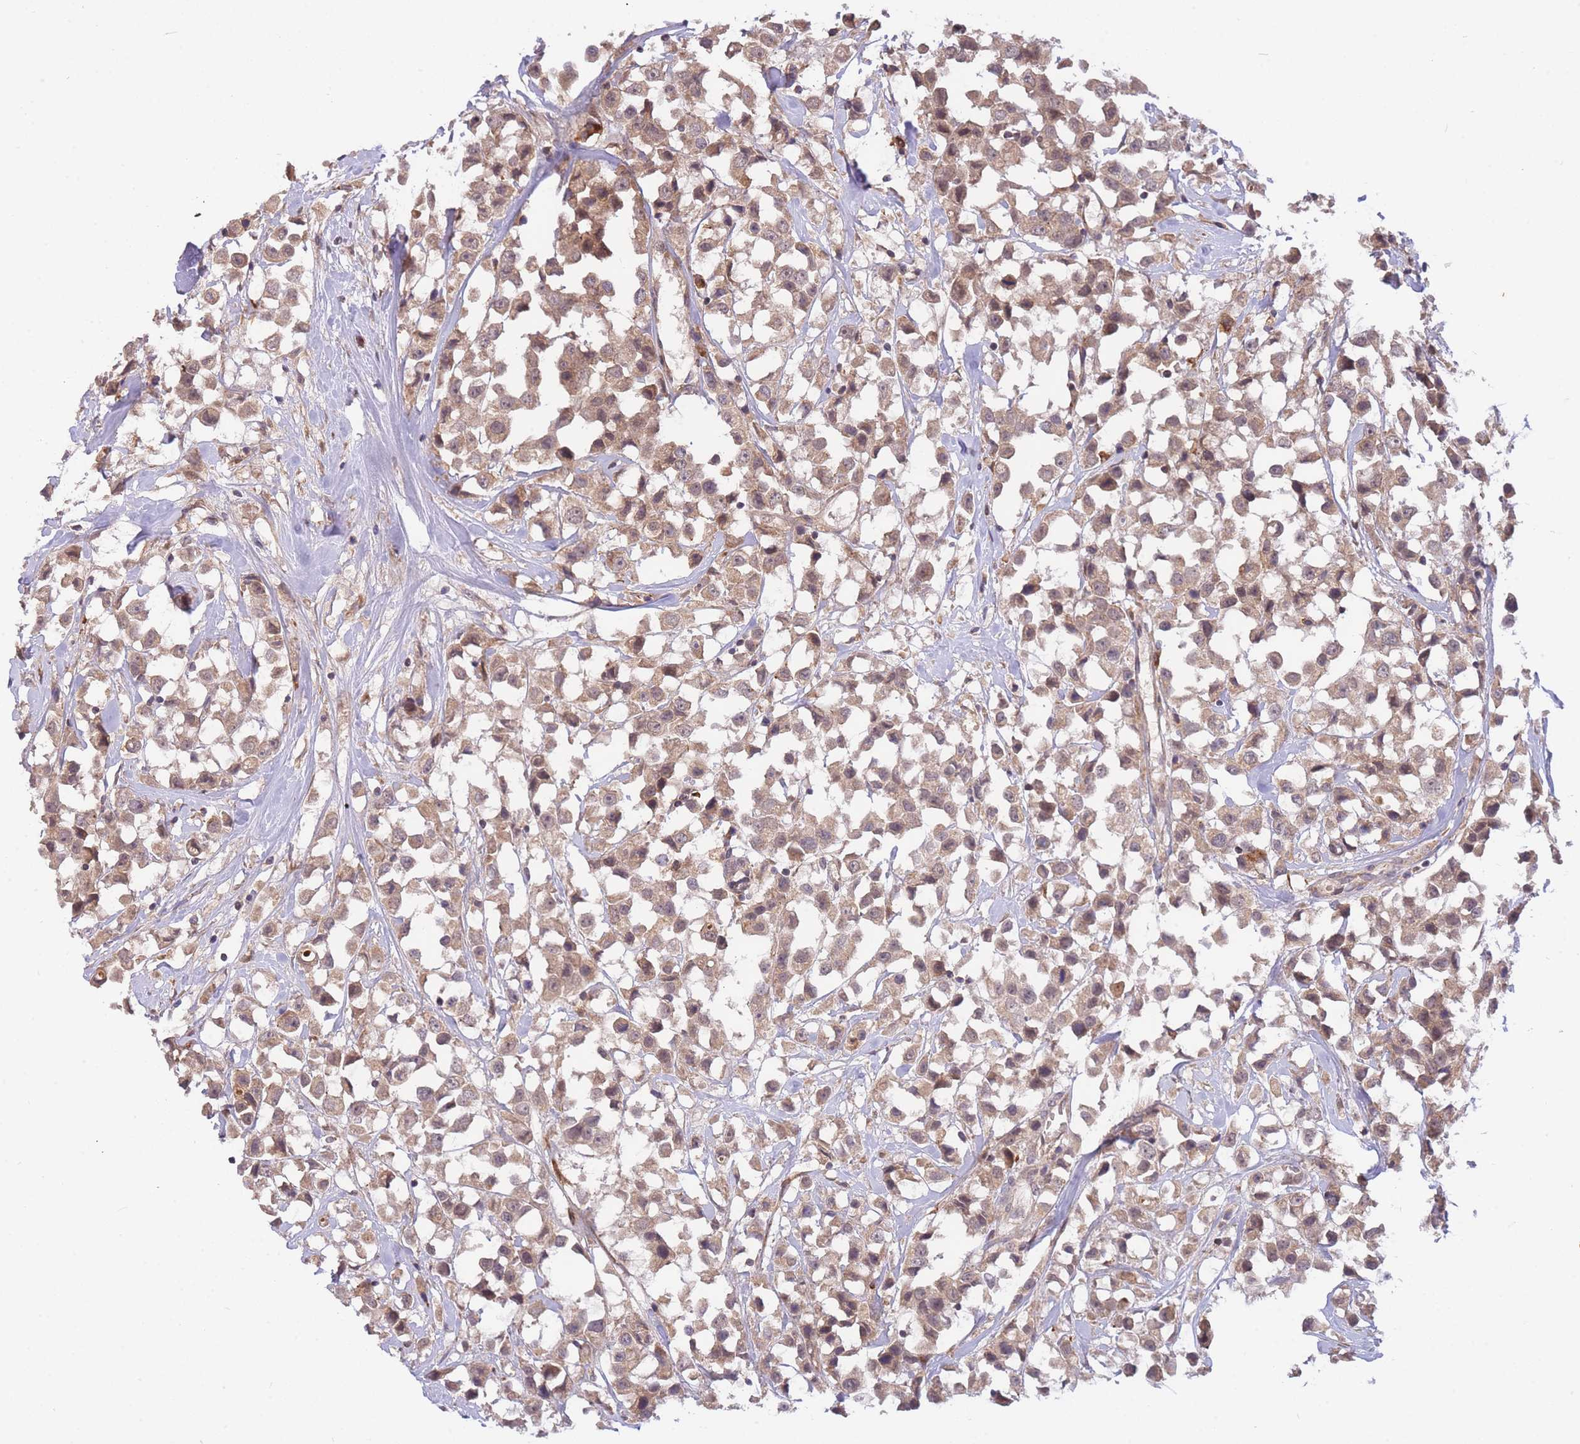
{"staining": {"intensity": "moderate", "quantity": ">75%", "location": "cytoplasmic/membranous"}, "tissue": "breast cancer", "cell_type": "Tumor cells", "image_type": "cancer", "snomed": [{"axis": "morphology", "description": "Duct carcinoma"}, {"axis": "topography", "description": "Breast"}], "caption": "Immunohistochemical staining of human breast cancer (infiltrating ductal carcinoma) displays moderate cytoplasmic/membranous protein staining in approximately >75% of tumor cells.", "gene": "SMC6", "patient": {"sex": "female", "age": 61}}